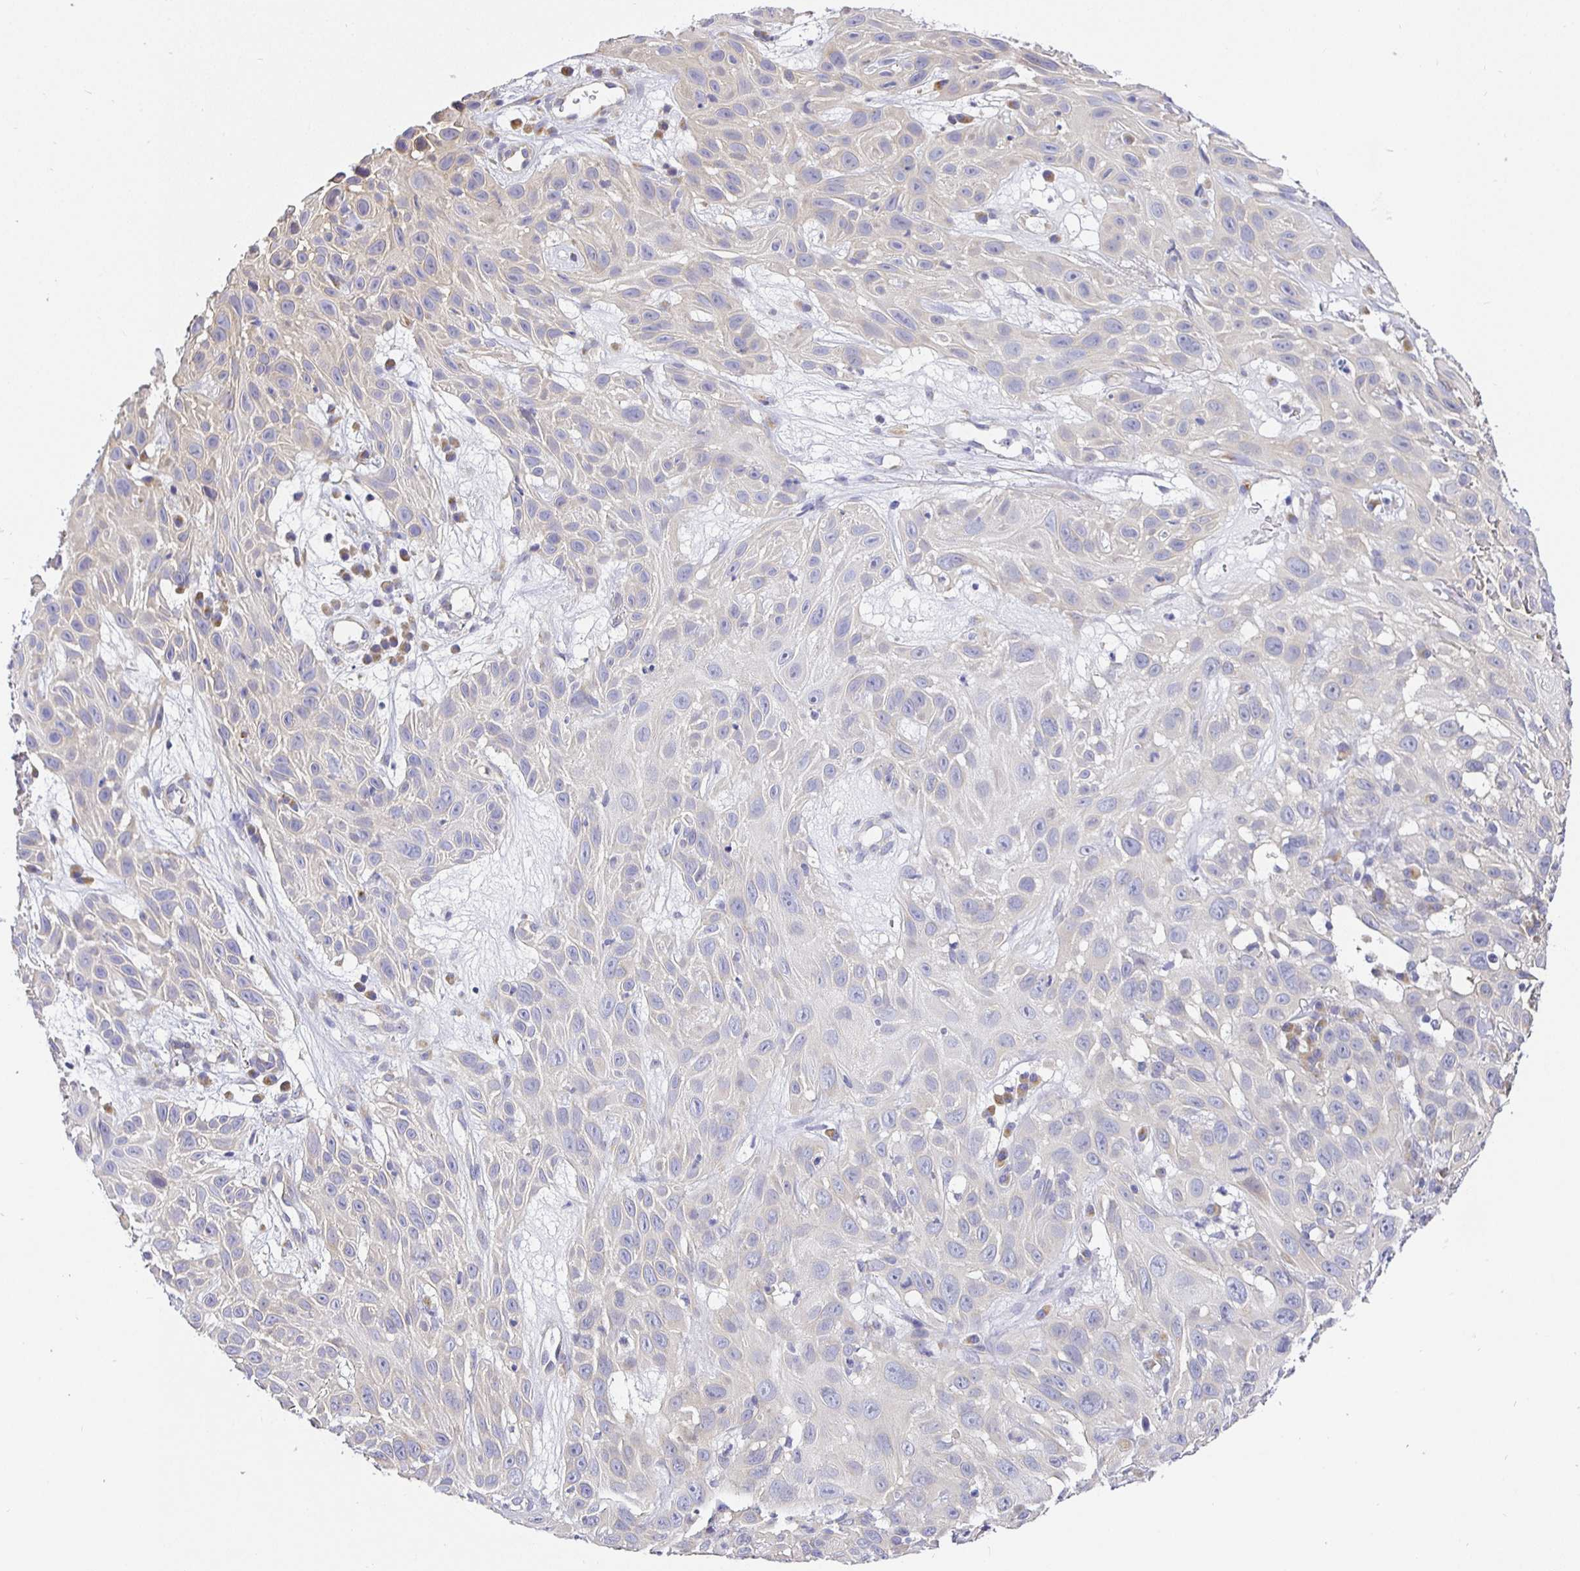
{"staining": {"intensity": "negative", "quantity": "none", "location": "none"}, "tissue": "skin cancer", "cell_type": "Tumor cells", "image_type": "cancer", "snomed": [{"axis": "morphology", "description": "Squamous cell carcinoma, NOS"}, {"axis": "topography", "description": "Skin"}], "caption": "DAB immunohistochemical staining of human skin squamous cell carcinoma displays no significant staining in tumor cells.", "gene": "OPALIN", "patient": {"sex": "male", "age": 82}}